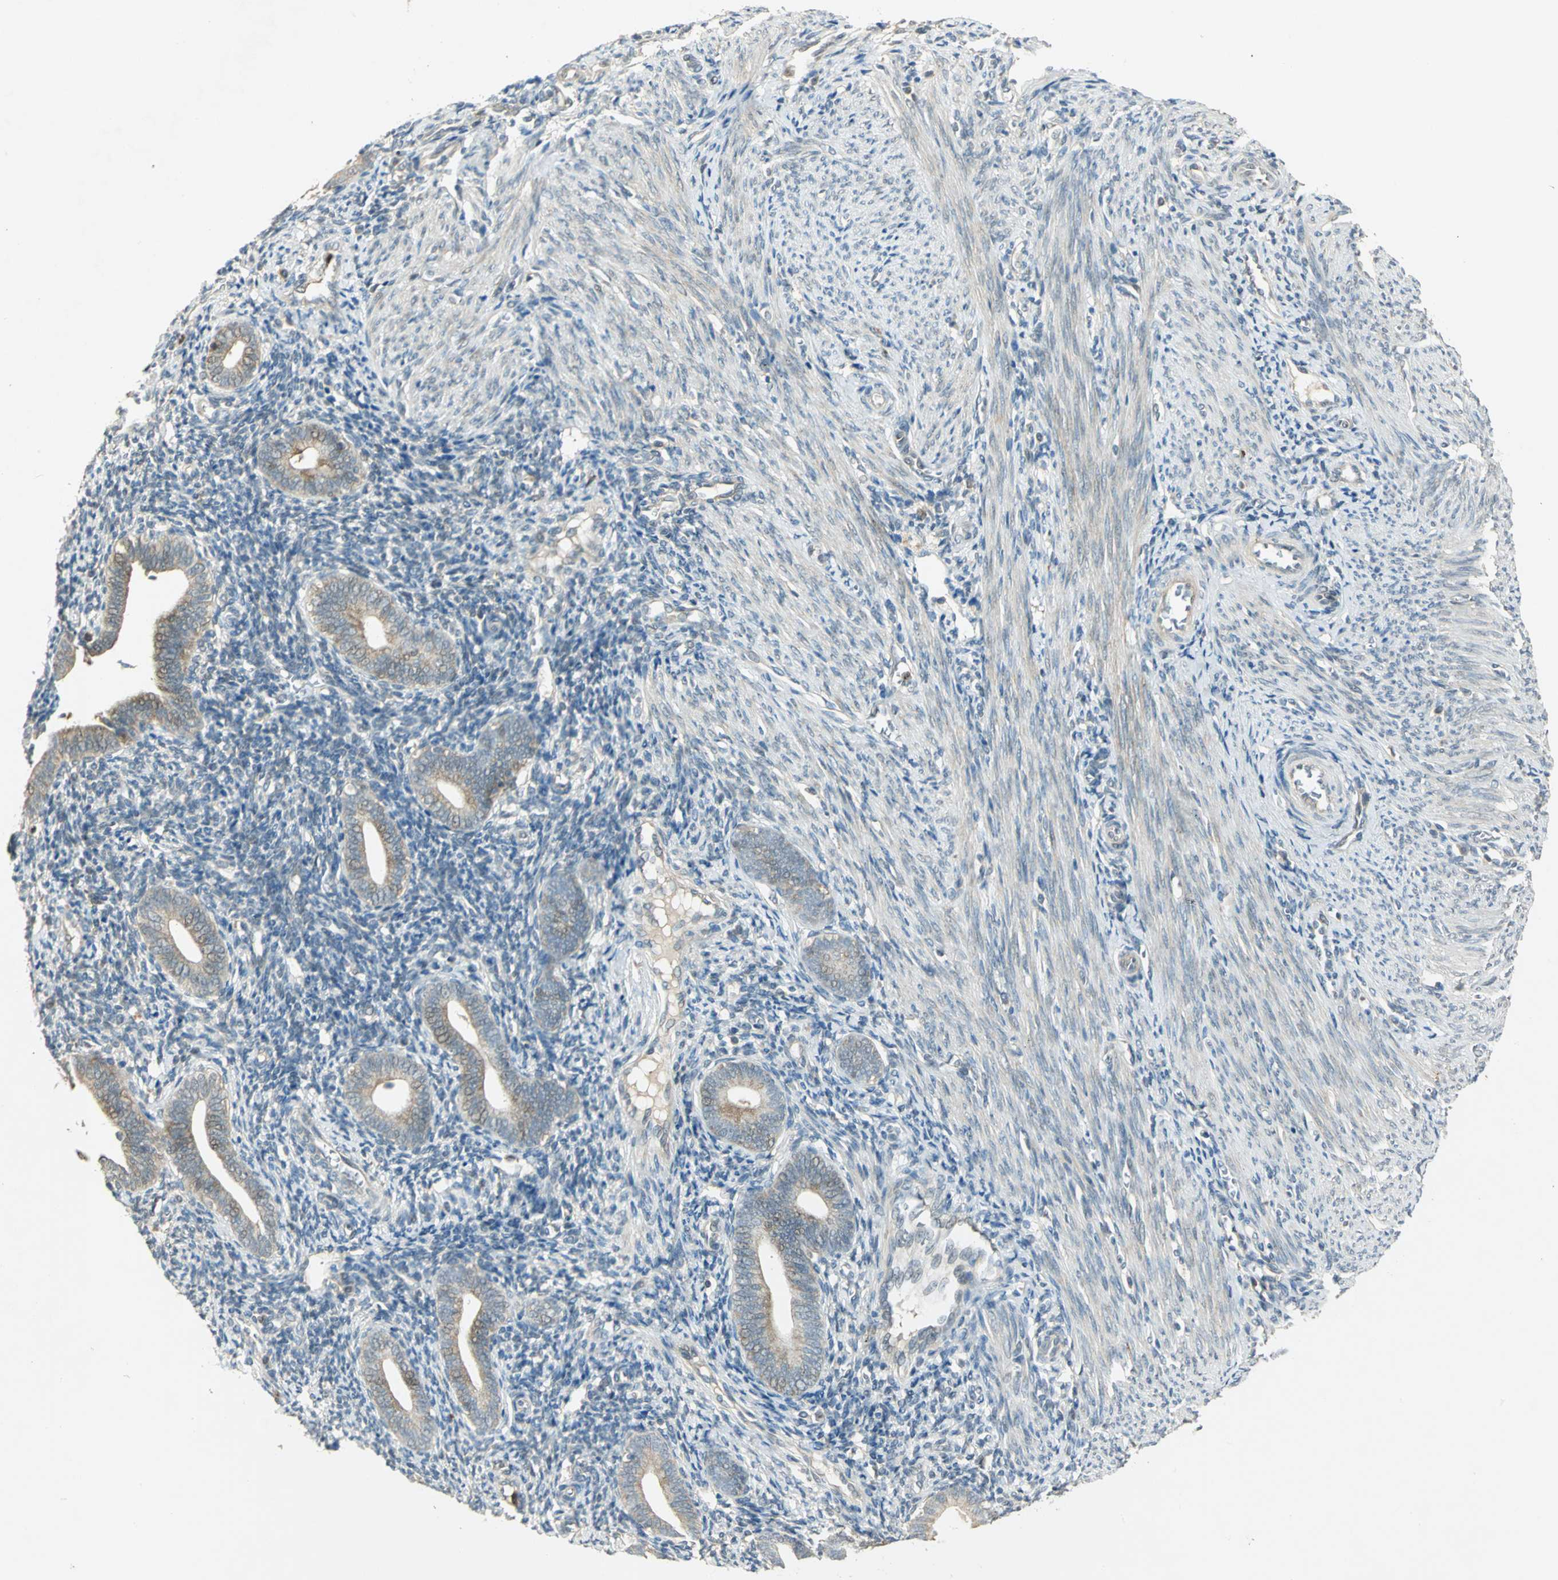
{"staining": {"intensity": "negative", "quantity": "none", "location": "none"}, "tissue": "endometrium", "cell_type": "Cells in endometrial stroma", "image_type": "normal", "snomed": [{"axis": "morphology", "description": "Normal tissue, NOS"}, {"axis": "topography", "description": "Uterus"}, {"axis": "topography", "description": "Endometrium"}], "caption": "Immunohistochemical staining of unremarkable human endometrium displays no significant expression in cells in endometrial stroma. (Stains: DAB IHC with hematoxylin counter stain, Microscopy: brightfield microscopy at high magnification).", "gene": "BIRC2", "patient": {"sex": "female", "age": 33}}